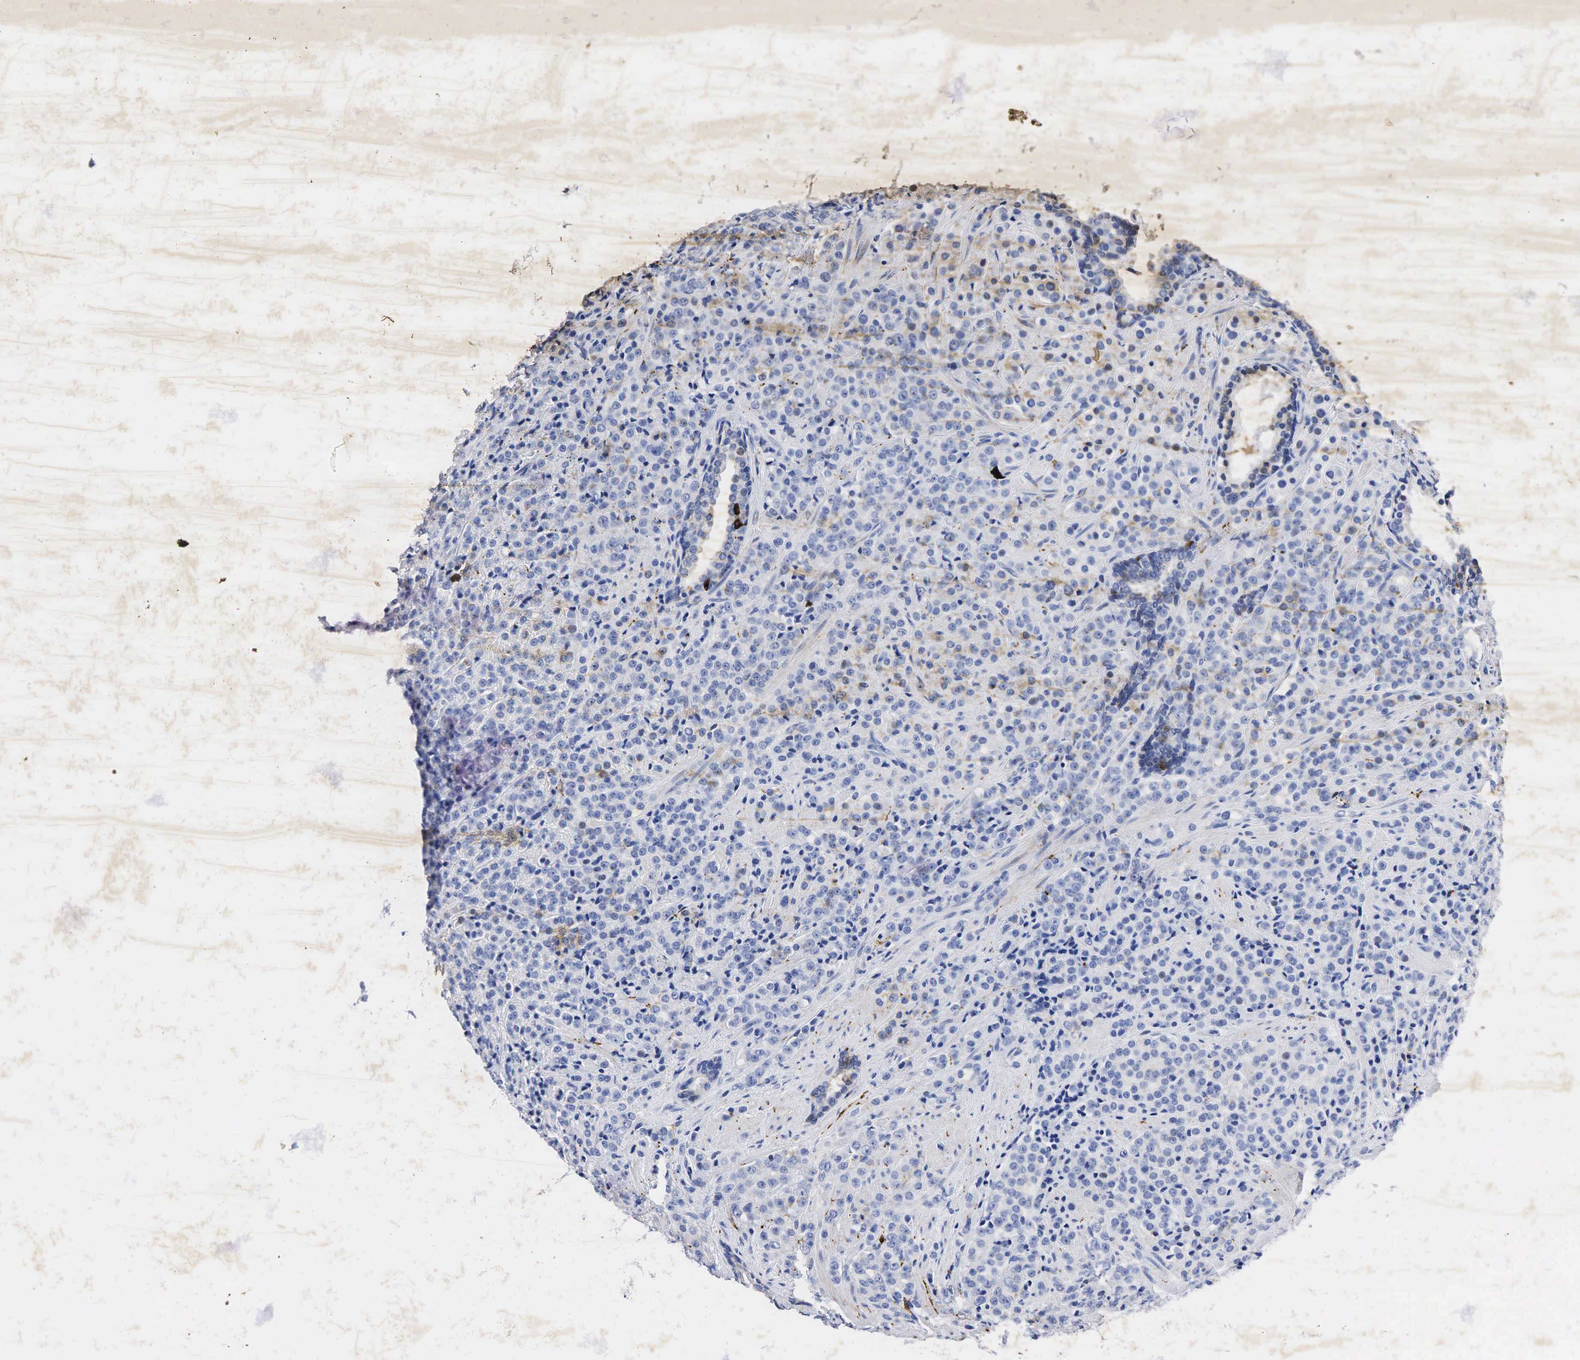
{"staining": {"intensity": "weak", "quantity": "25%-75%", "location": "cytoplasmic/membranous"}, "tissue": "prostate cancer", "cell_type": "Tumor cells", "image_type": "cancer", "snomed": [{"axis": "morphology", "description": "Adenocarcinoma, Medium grade"}, {"axis": "topography", "description": "Prostate"}], "caption": "Immunohistochemistry (IHC) of human prostate cancer (adenocarcinoma (medium-grade)) reveals low levels of weak cytoplasmic/membranous staining in about 25%-75% of tumor cells.", "gene": "SYP", "patient": {"sex": "male", "age": 70}}